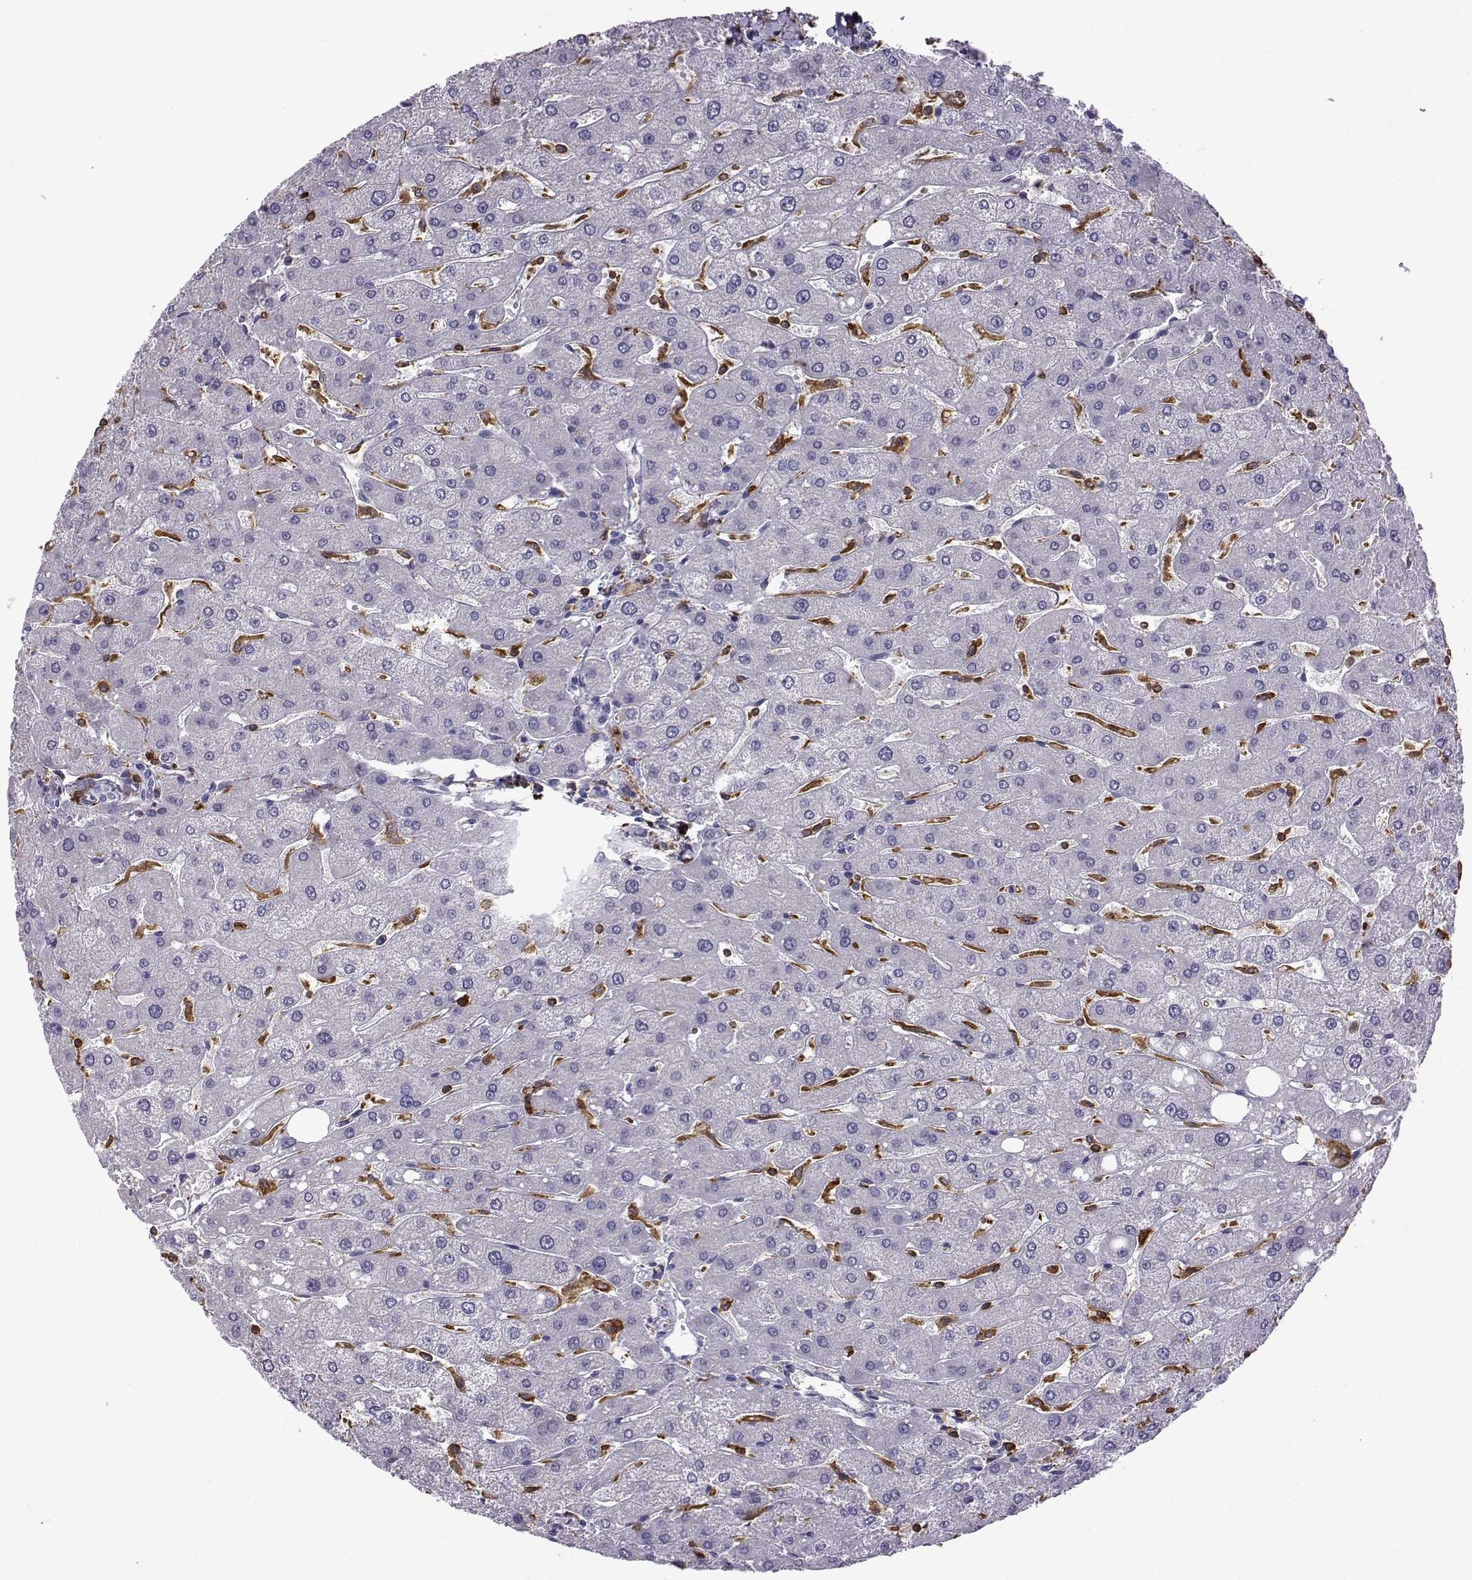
{"staining": {"intensity": "negative", "quantity": "none", "location": "none"}, "tissue": "liver", "cell_type": "Cholangiocytes", "image_type": "normal", "snomed": [{"axis": "morphology", "description": "Normal tissue, NOS"}, {"axis": "topography", "description": "Liver"}], "caption": "This is an IHC histopathology image of benign liver. There is no expression in cholangiocytes.", "gene": "DOCK10", "patient": {"sex": "male", "age": 67}}